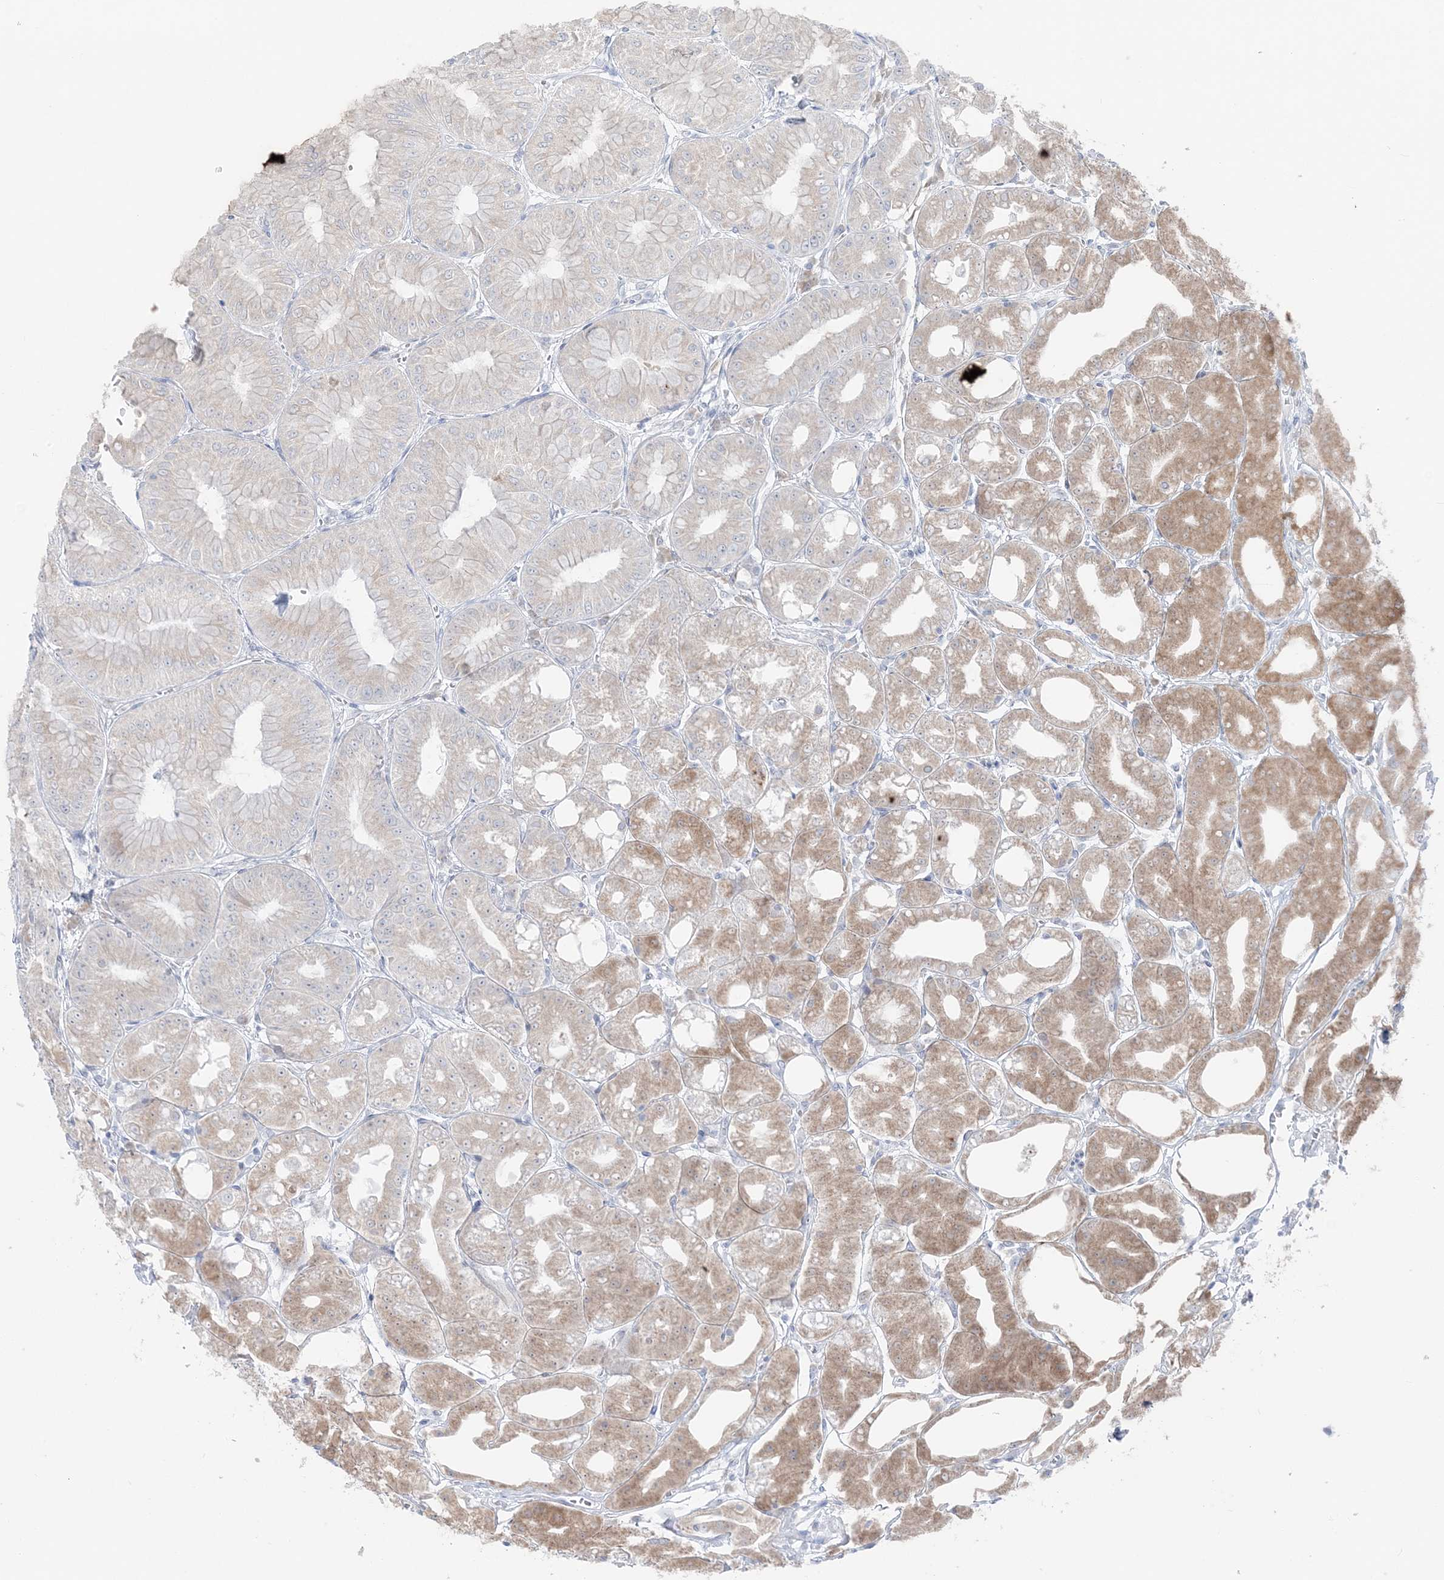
{"staining": {"intensity": "weak", "quantity": ">75%", "location": "cytoplasmic/membranous"}, "tissue": "stomach", "cell_type": "Glandular cells", "image_type": "normal", "snomed": [{"axis": "morphology", "description": "Normal tissue, NOS"}, {"axis": "topography", "description": "Stomach, lower"}], "caption": "This image shows immunohistochemistry (IHC) staining of benign stomach, with low weak cytoplasmic/membranous positivity in approximately >75% of glandular cells.", "gene": "TMED10", "patient": {"sex": "male", "age": 71}}